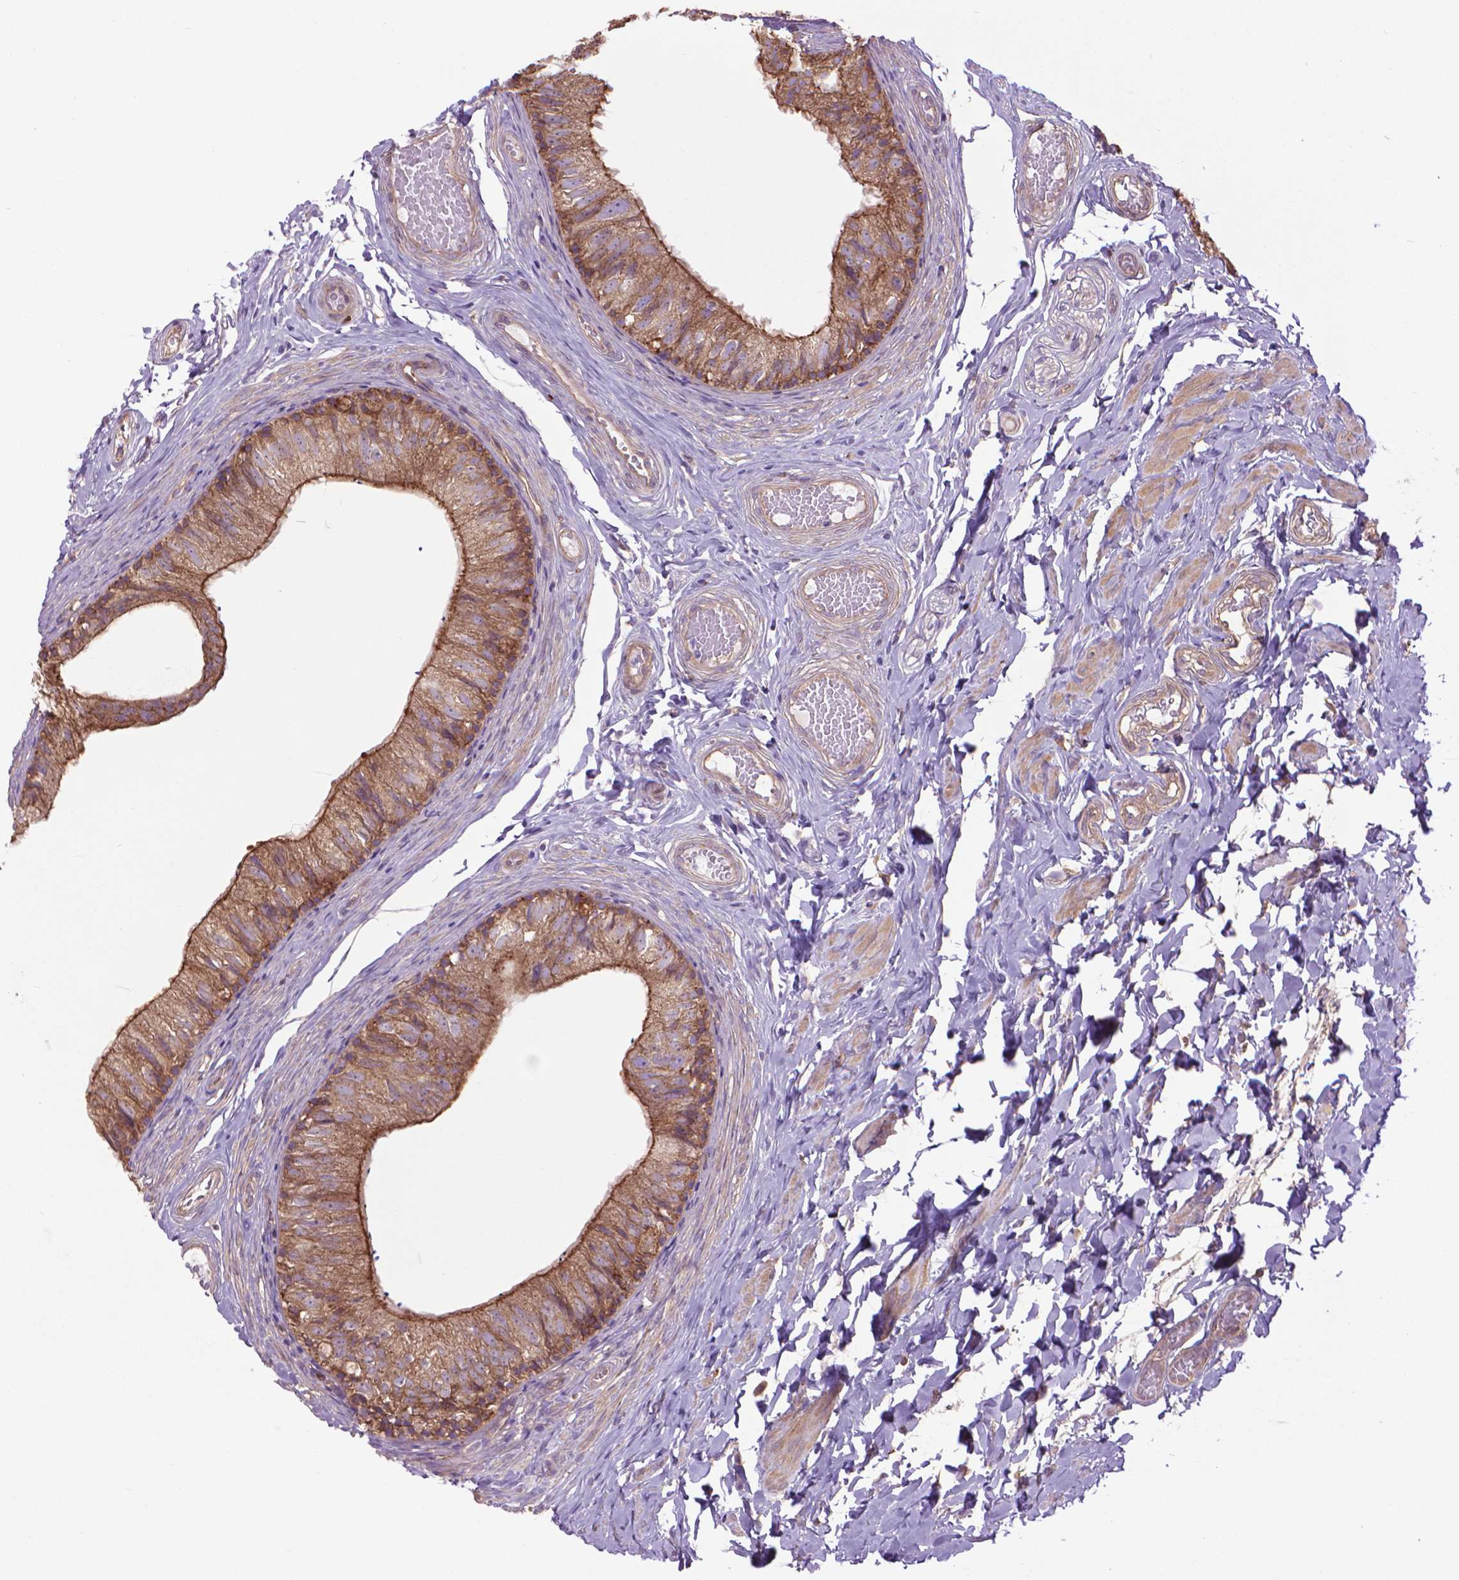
{"staining": {"intensity": "moderate", "quantity": ">75%", "location": "cytoplasmic/membranous"}, "tissue": "epididymis", "cell_type": "Glandular cells", "image_type": "normal", "snomed": [{"axis": "morphology", "description": "Normal tissue, NOS"}, {"axis": "topography", "description": "Epididymis"}], "caption": "Epididymis was stained to show a protein in brown. There is medium levels of moderate cytoplasmic/membranous expression in about >75% of glandular cells.", "gene": "CORO1B", "patient": {"sex": "male", "age": 29}}